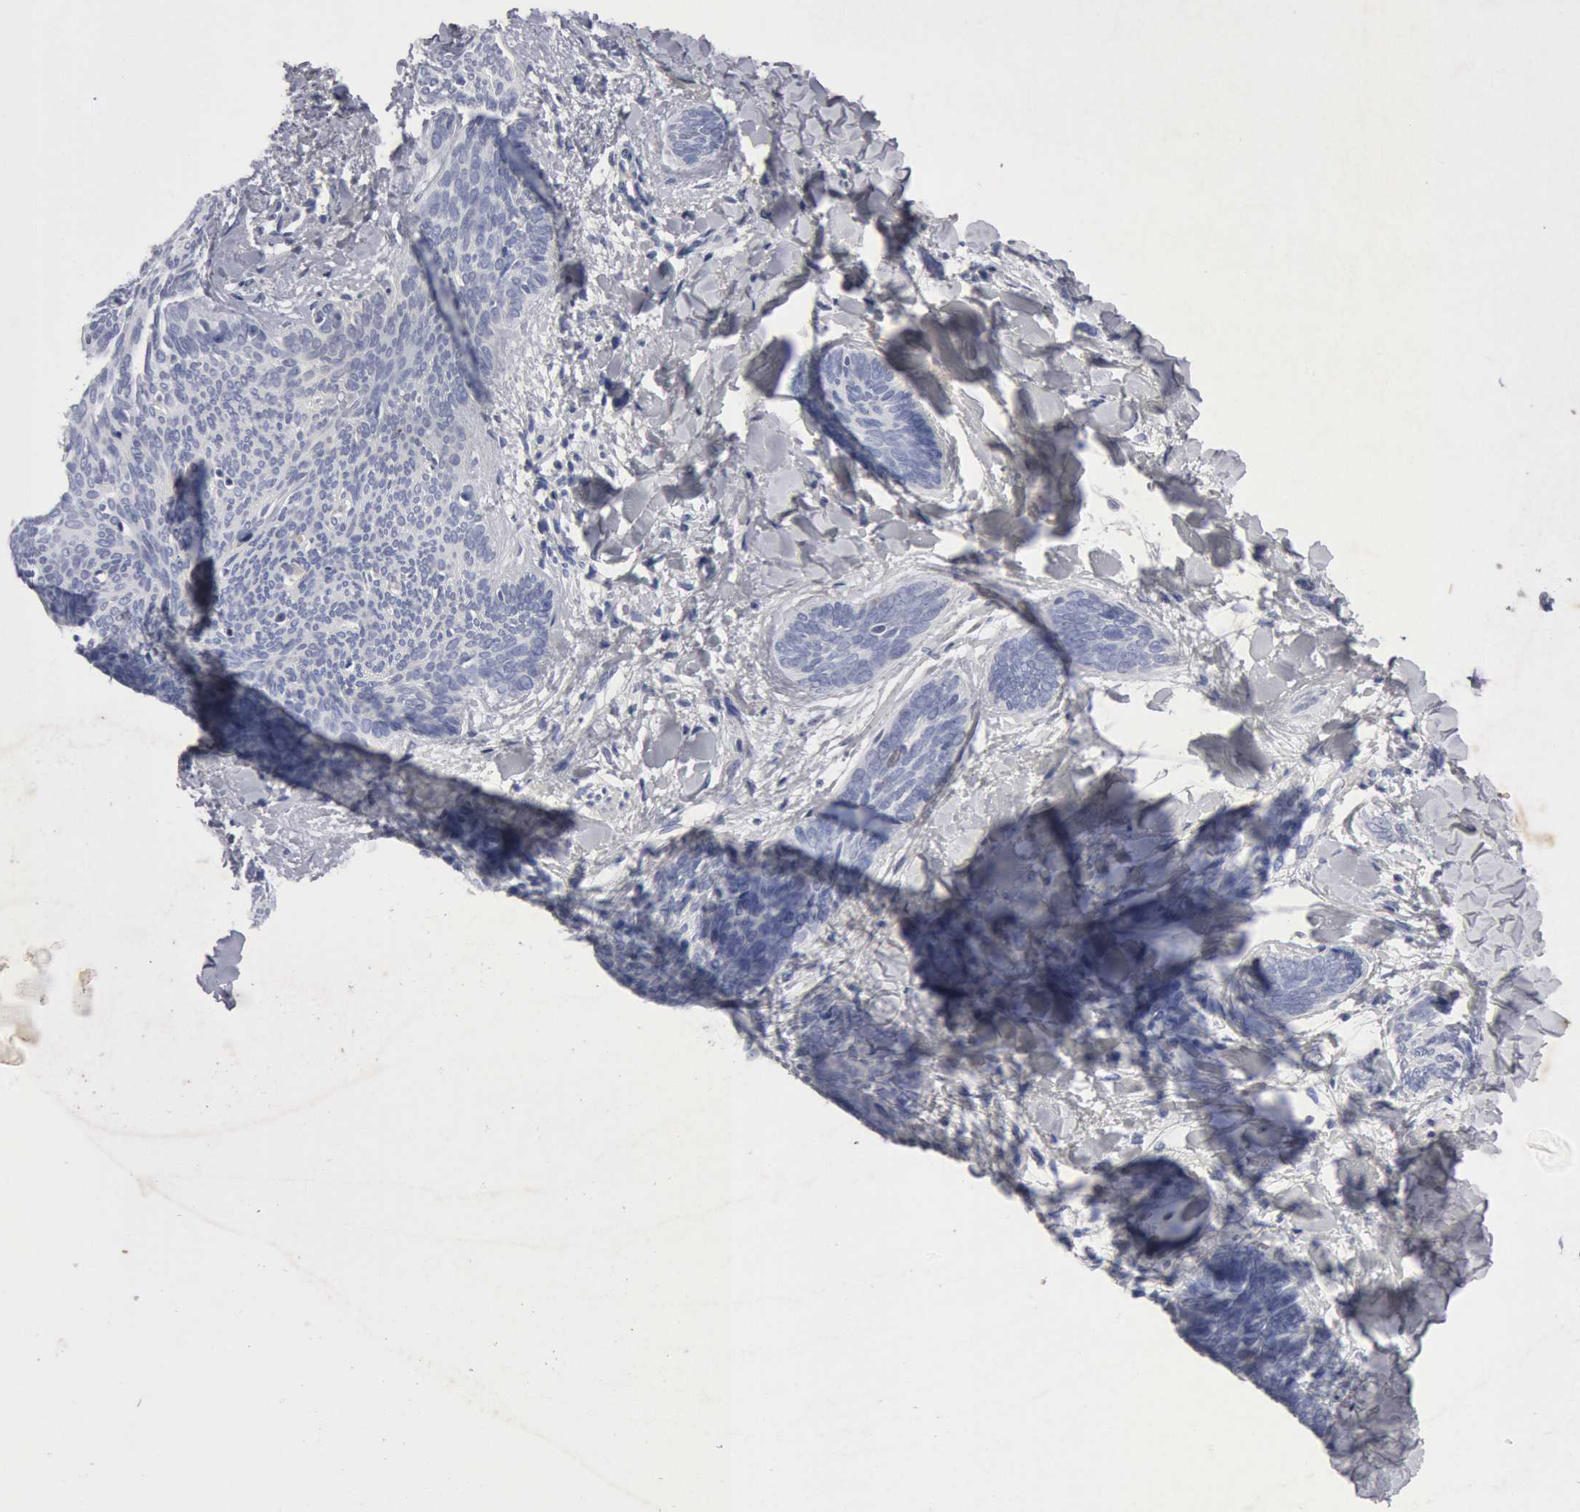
{"staining": {"intensity": "negative", "quantity": "none", "location": "none"}, "tissue": "skin cancer", "cell_type": "Tumor cells", "image_type": "cancer", "snomed": [{"axis": "morphology", "description": "Basal cell carcinoma"}, {"axis": "topography", "description": "Skin"}], "caption": "Human skin cancer stained for a protein using immunohistochemistry (IHC) displays no positivity in tumor cells.", "gene": "FOXA2", "patient": {"sex": "female", "age": 81}}